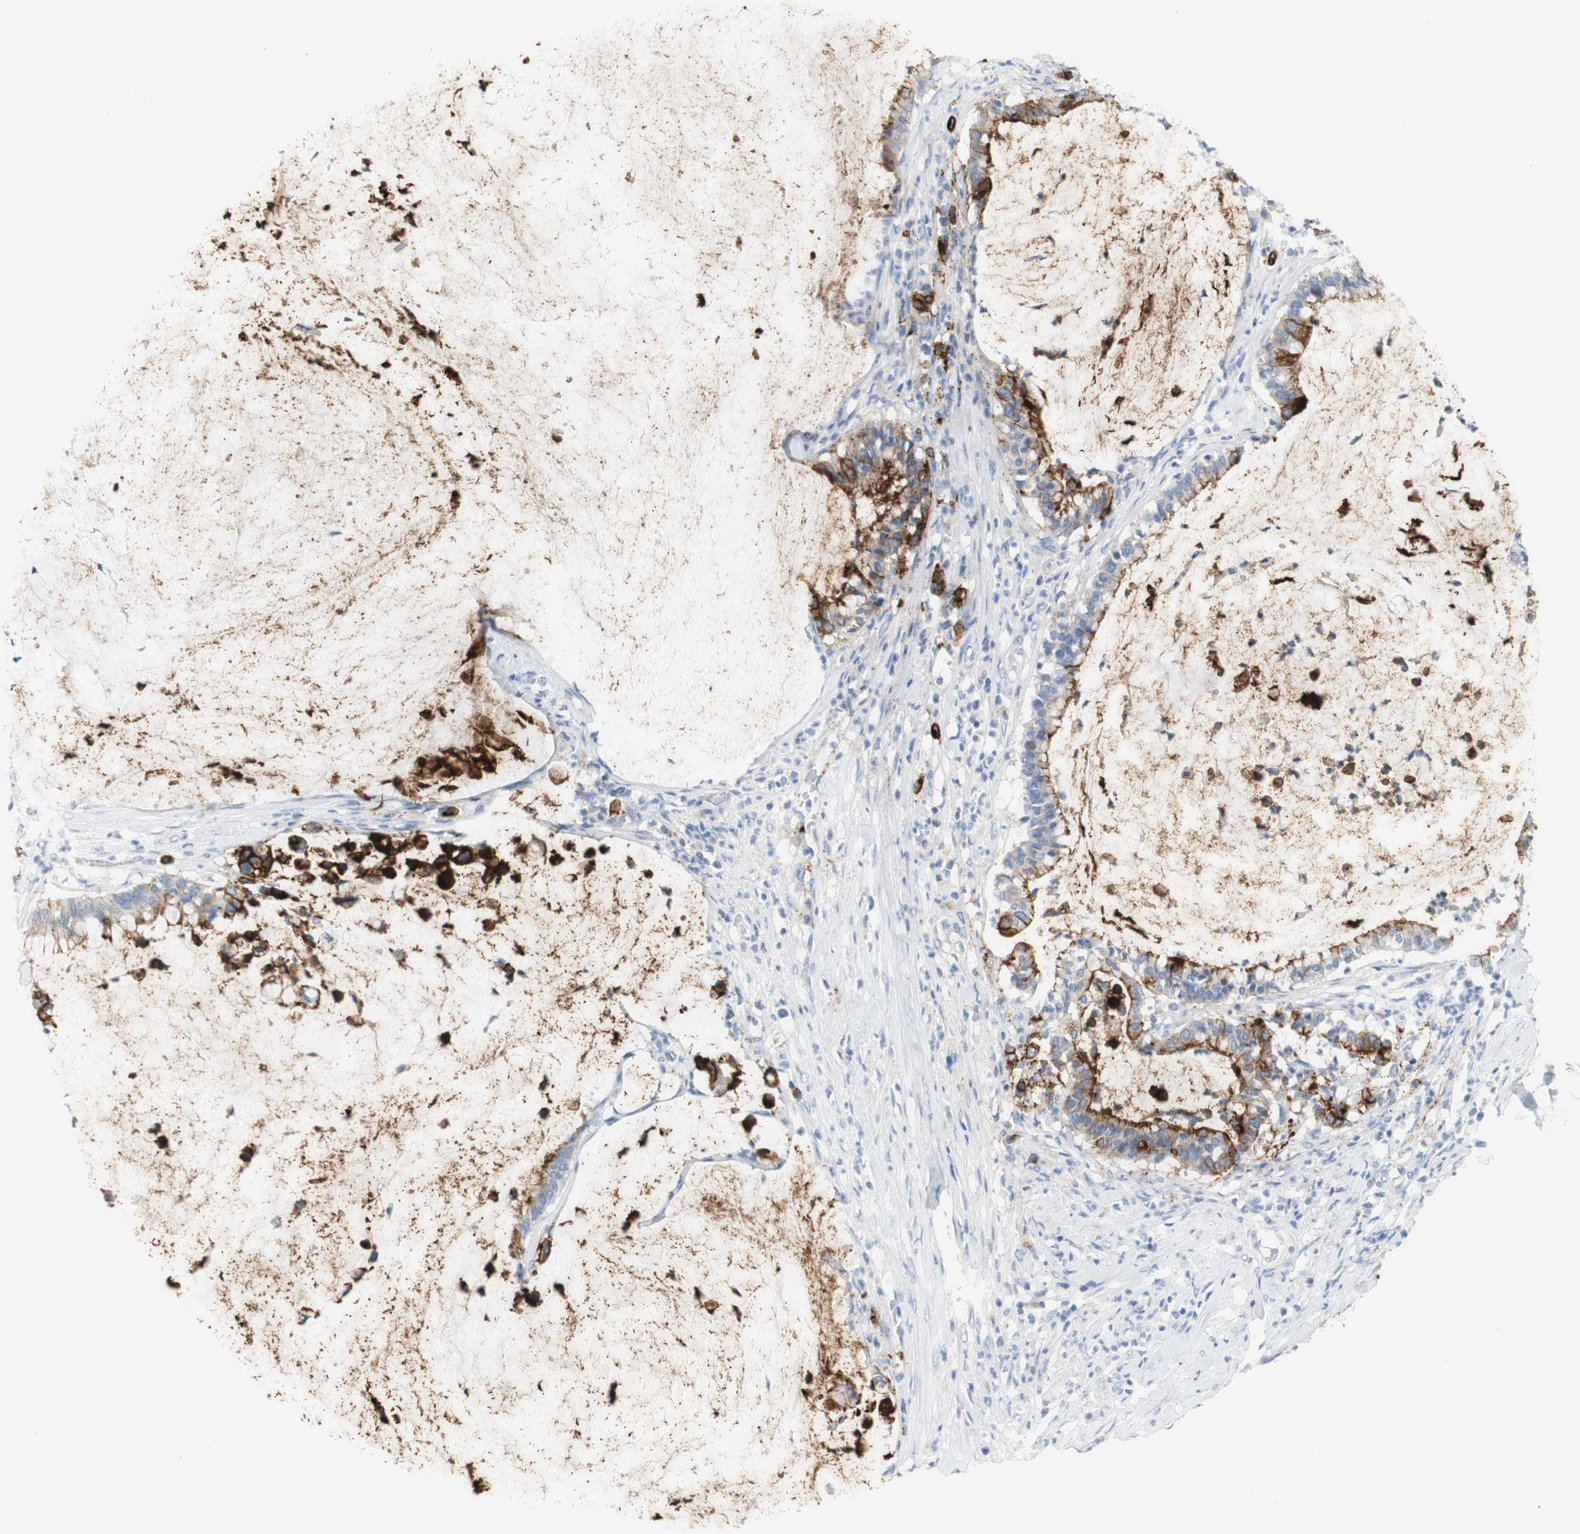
{"staining": {"intensity": "strong", "quantity": ">75%", "location": "cytoplasmic/membranous"}, "tissue": "pancreatic cancer", "cell_type": "Tumor cells", "image_type": "cancer", "snomed": [{"axis": "morphology", "description": "Adenocarcinoma, NOS"}, {"axis": "topography", "description": "Pancreas"}], "caption": "Pancreatic adenocarcinoma tissue reveals strong cytoplasmic/membranous positivity in about >75% of tumor cells, visualized by immunohistochemistry. The staining was performed using DAB (3,3'-diaminobenzidine) to visualize the protein expression in brown, while the nuclei were stained in blue with hematoxylin (Magnification: 20x).", "gene": "DSC2", "patient": {"sex": "male", "age": 41}}